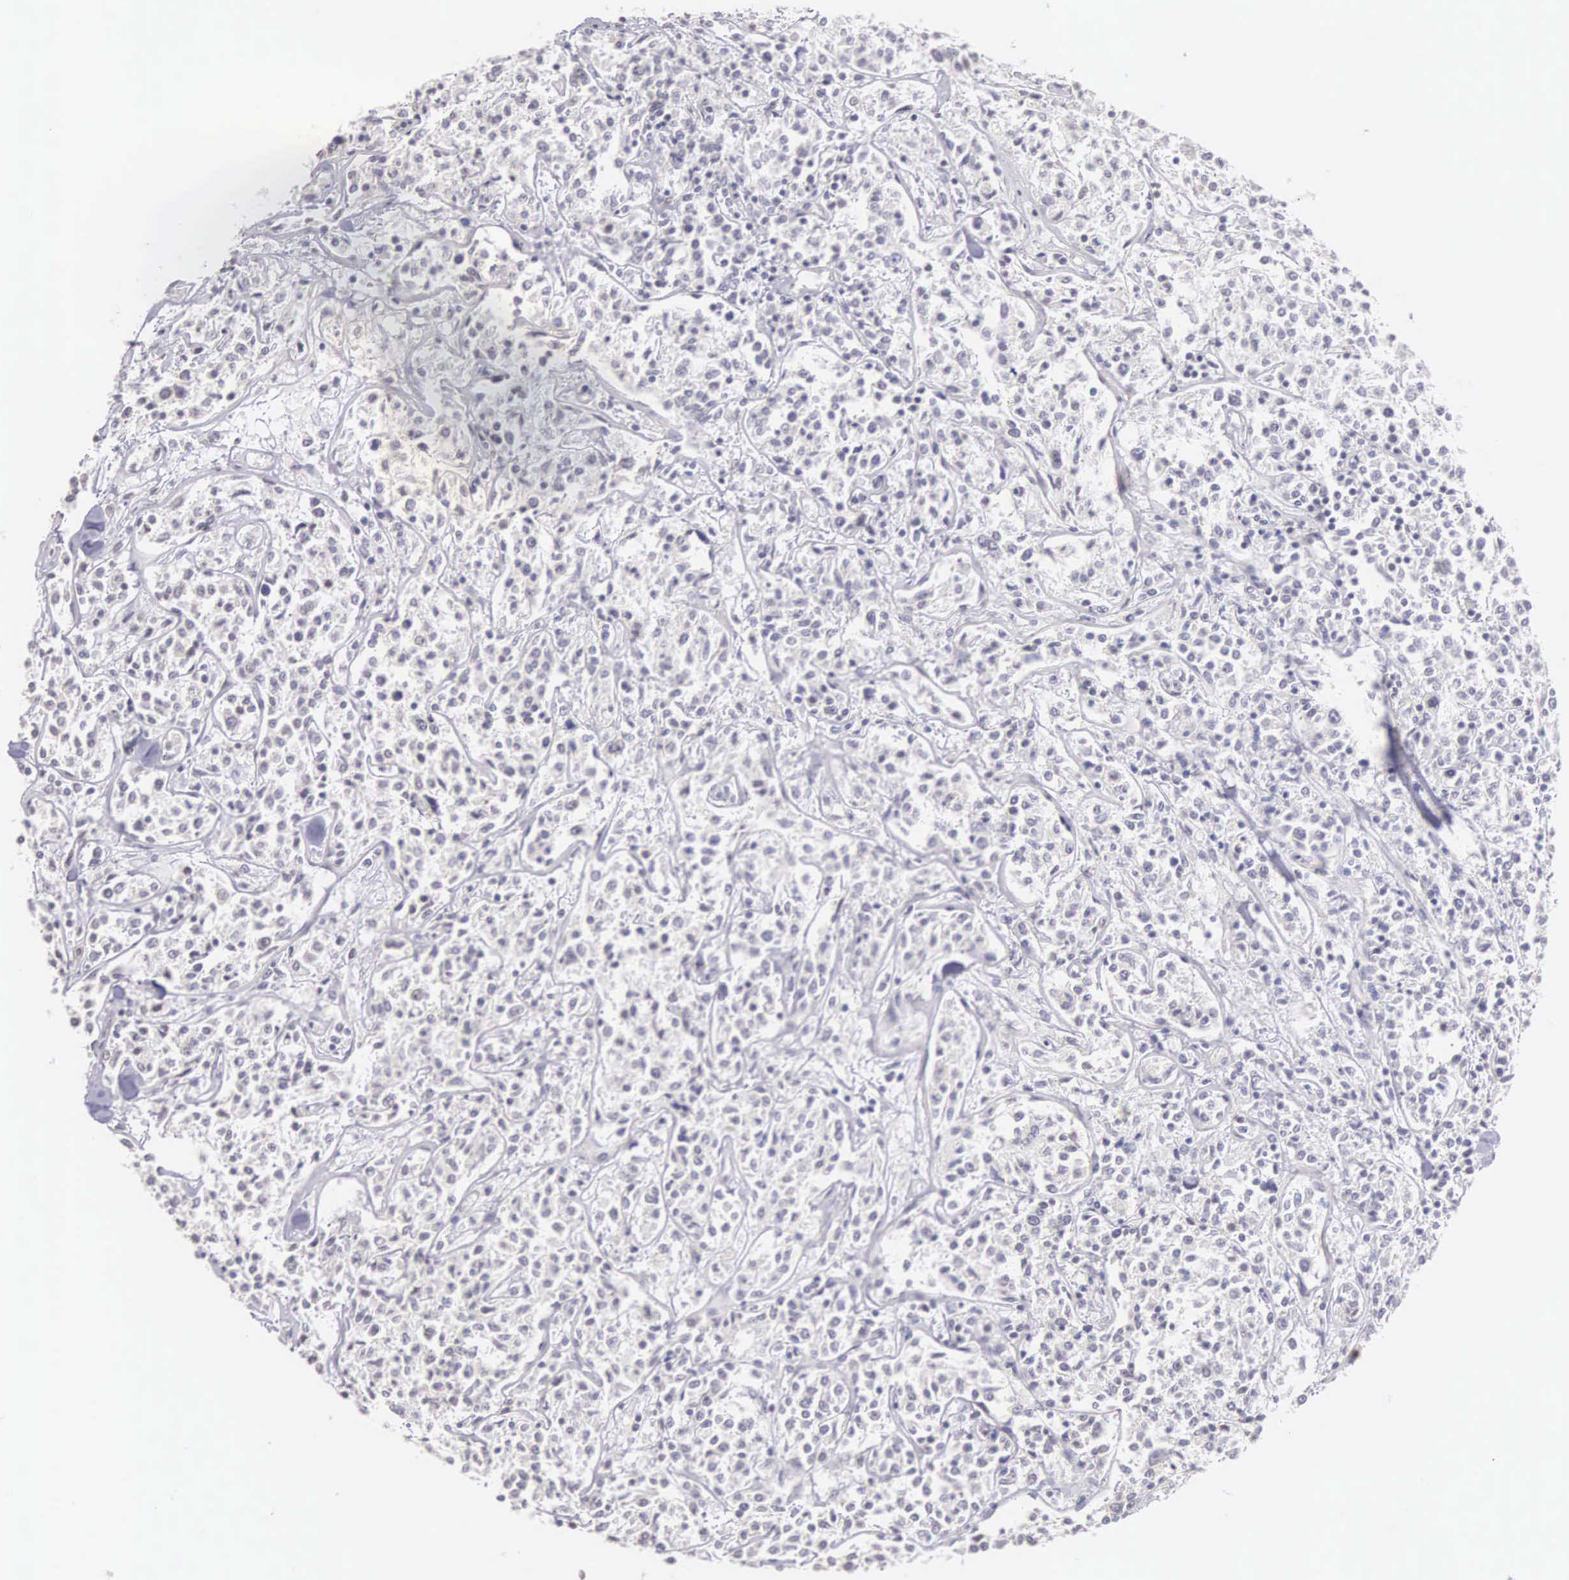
{"staining": {"intensity": "negative", "quantity": "none", "location": "none"}, "tissue": "lymphoma", "cell_type": "Tumor cells", "image_type": "cancer", "snomed": [{"axis": "morphology", "description": "Malignant lymphoma, non-Hodgkin's type, Low grade"}, {"axis": "topography", "description": "Small intestine"}], "caption": "Immunohistochemistry (IHC) of low-grade malignant lymphoma, non-Hodgkin's type reveals no staining in tumor cells. The staining was performed using DAB (3,3'-diaminobenzidine) to visualize the protein expression in brown, while the nuclei were stained in blue with hematoxylin (Magnification: 20x).", "gene": "PIR", "patient": {"sex": "female", "age": 59}}